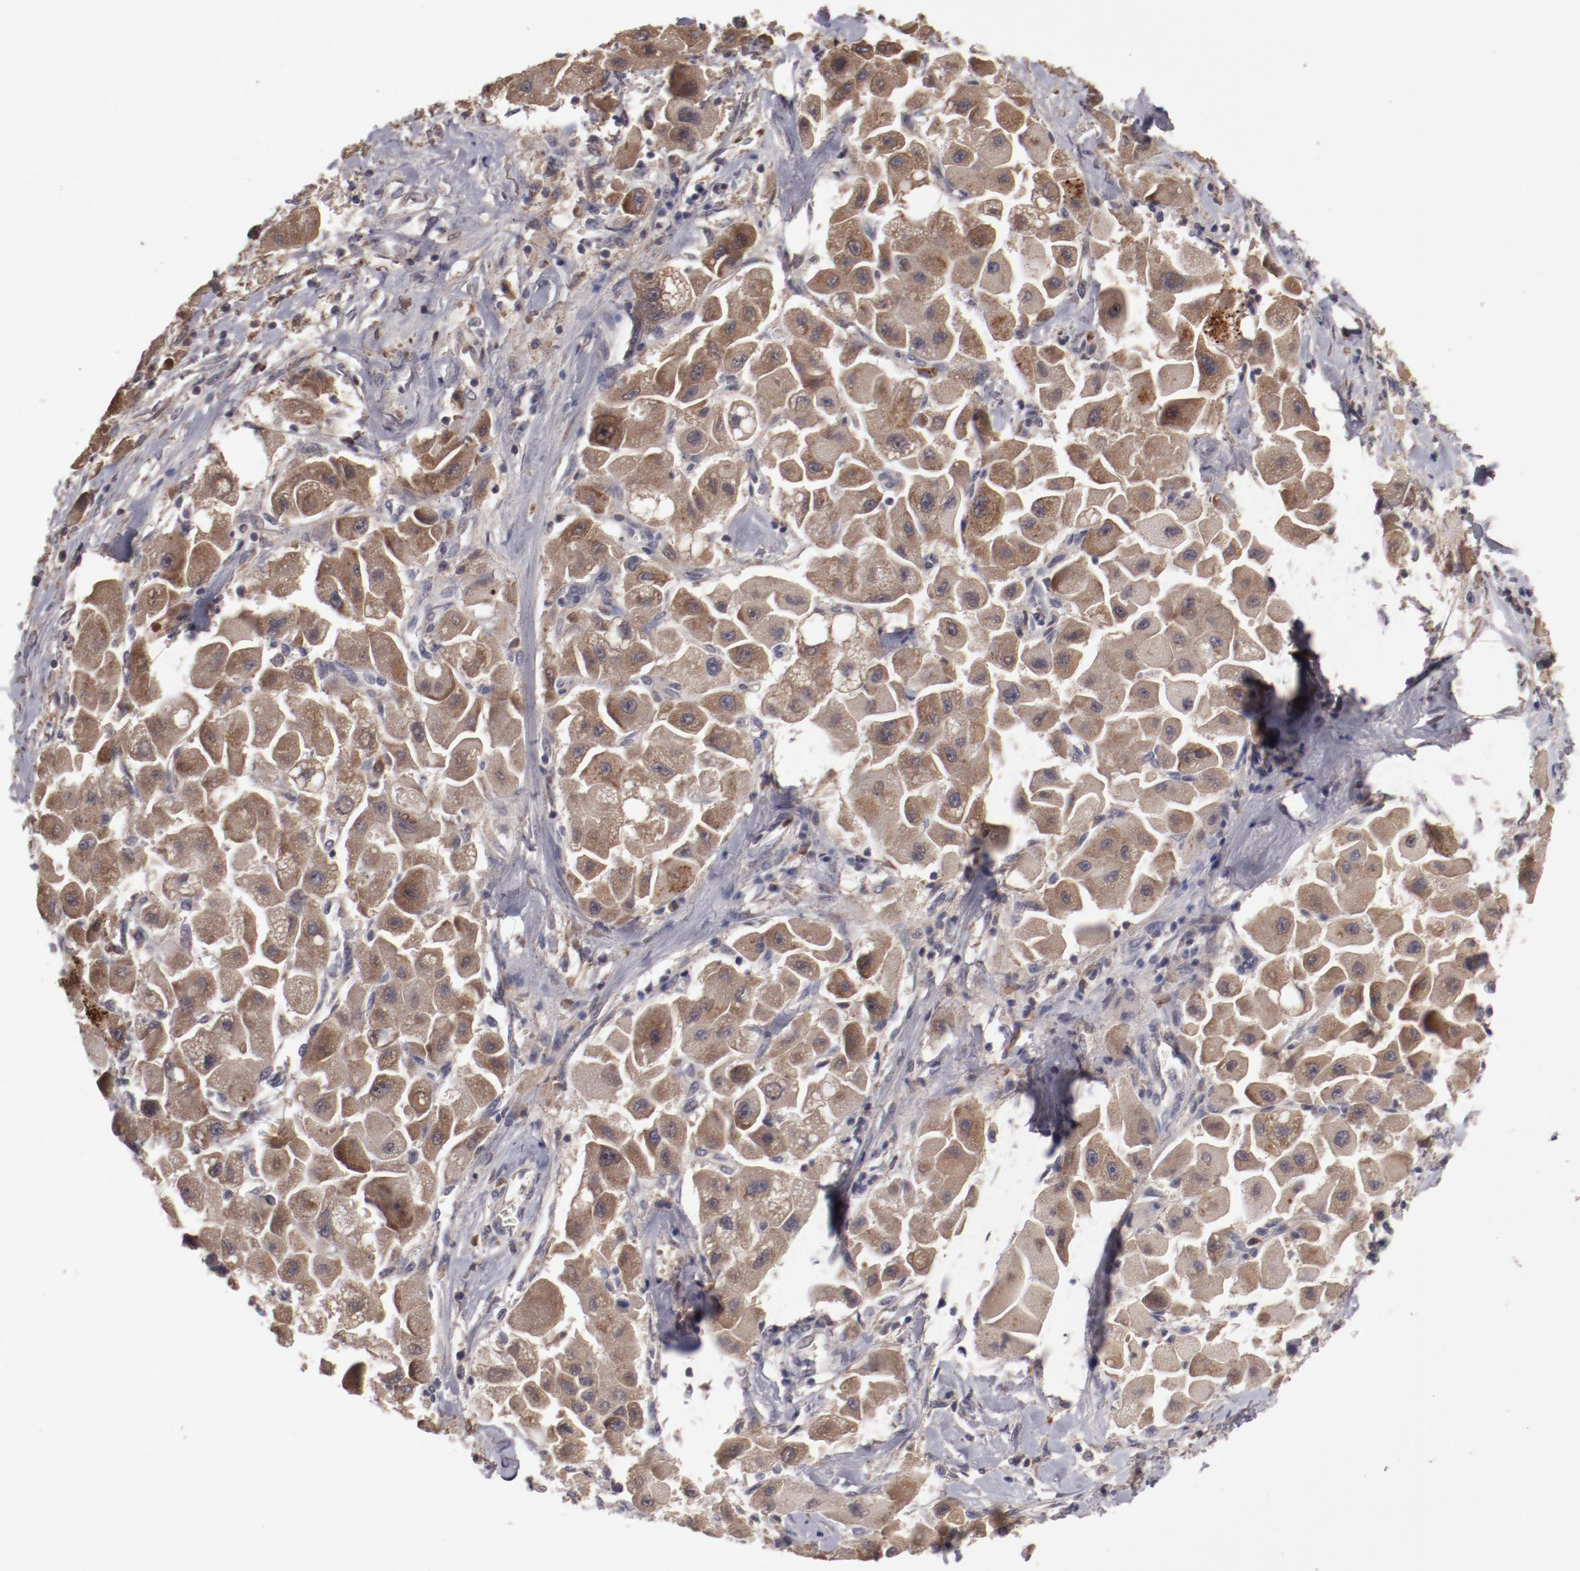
{"staining": {"intensity": "moderate", "quantity": ">75%", "location": "cytoplasmic/membranous"}, "tissue": "liver cancer", "cell_type": "Tumor cells", "image_type": "cancer", "snomed": [{"axis": "morphology", "description": "Carcinoma, Hepatocellular, NOS"}, {"axis": "topography", "description": "Liver"}], "caption": "Liver hepatocellular carcinoma stained with a protein marker shows moderate staining in tumor cells.", "gene": "CP", "patient": {"sex": "male", "age": 24}}